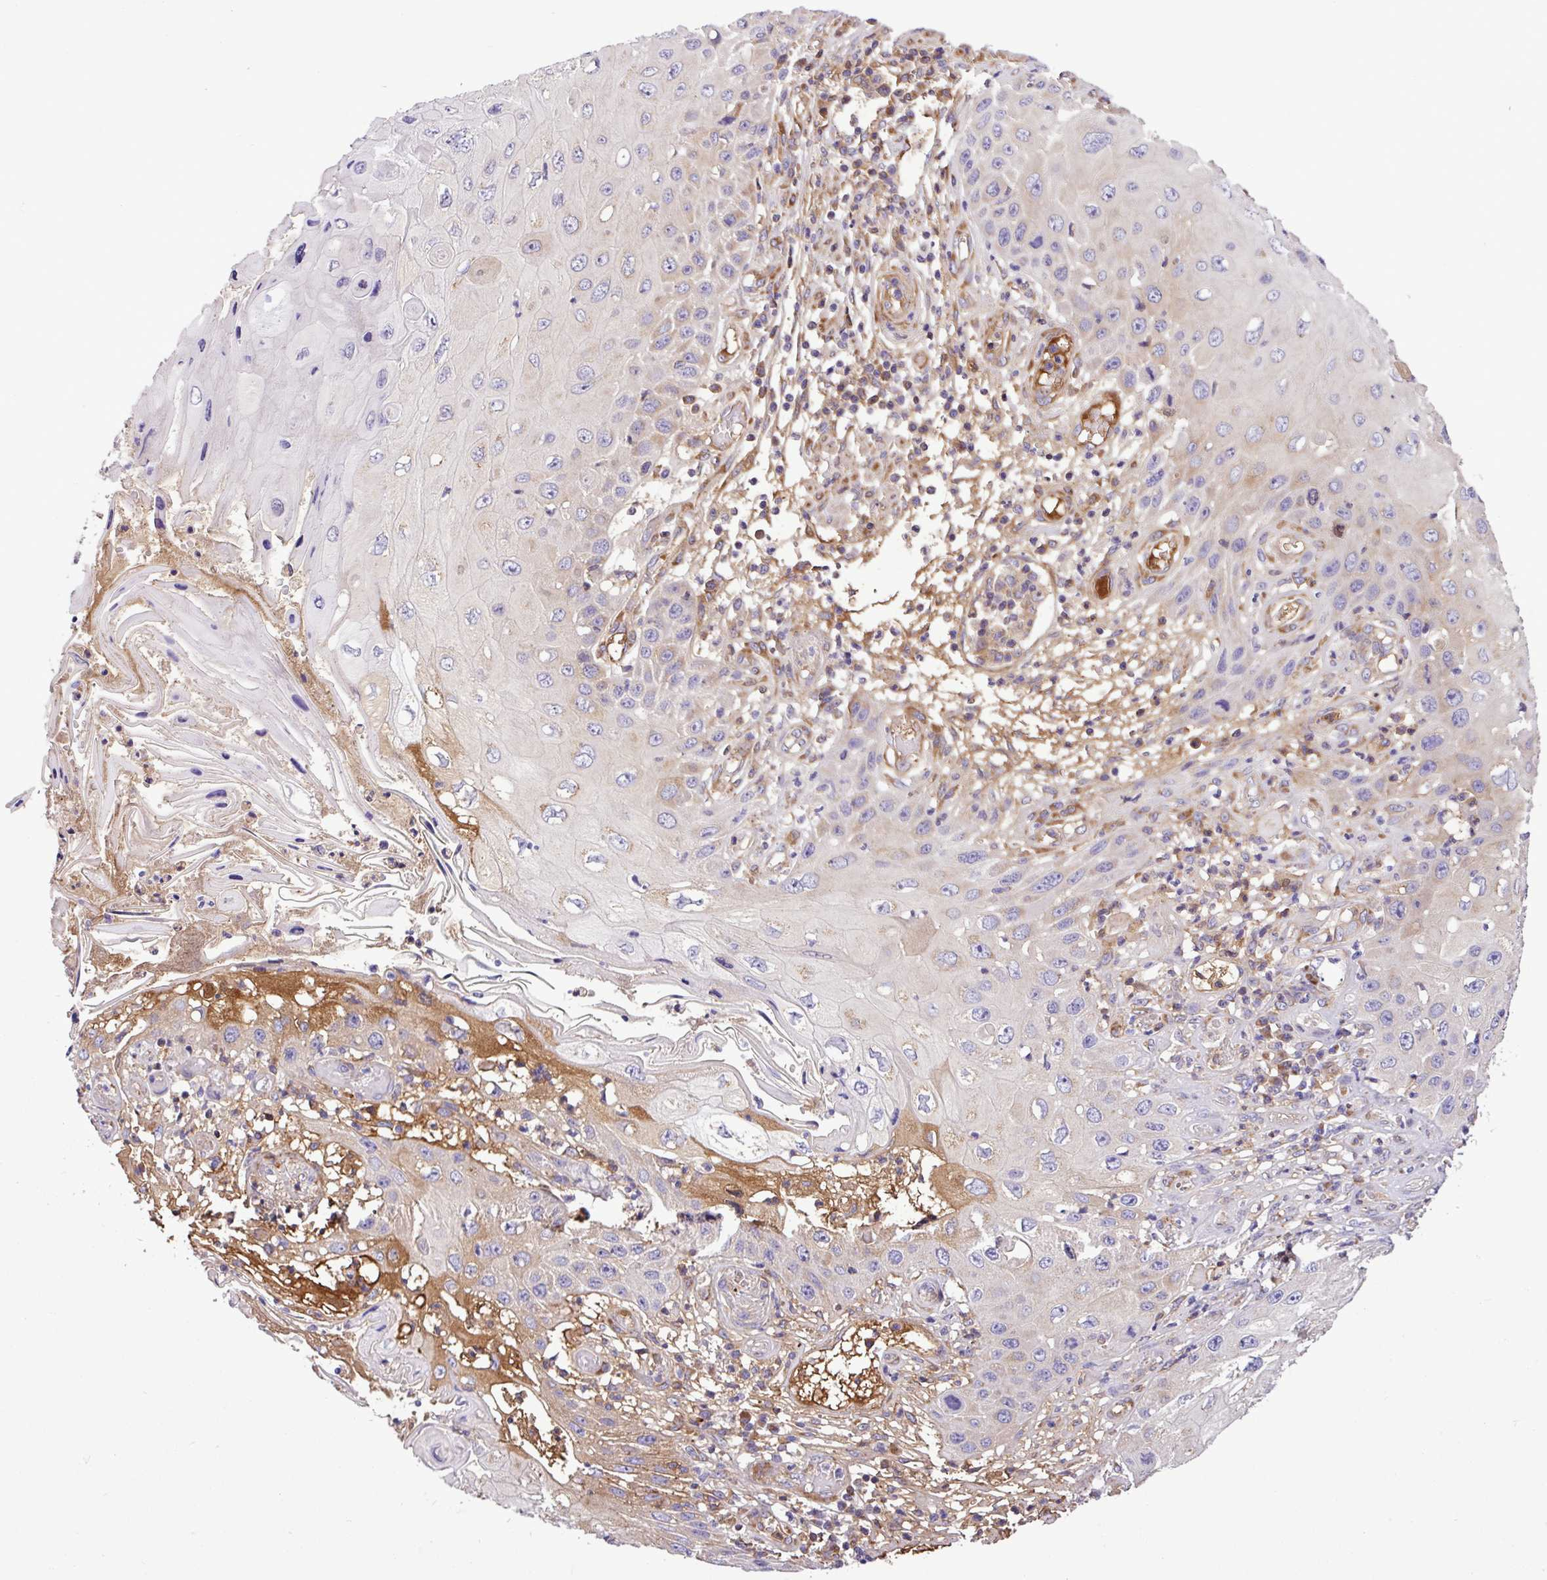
{"staining": {"intensity": "moderate", "quantity": "<25%", "location": "cytoplasmic/membranous"}, "tissue": "skin cancer", "cell_type": "Tumor cells", "image_type": "cancer", "snomed": [{"axis": "morphology", "description": "Squamous cell carcinoma, NOS"}, {"axis": "topography", "description": "Skin"}, {"axis": "topography", "description": "Vulva"}], "caption": "IHC image of skin squamous cell carcinoma stained for a protein (brown), which exhibits low levels of moderate cytoplasmic/membranous positivity in approximately <25% of tumor cells.", "gene": "CWH43", "patient": {"sex": "female", "age": 44}}